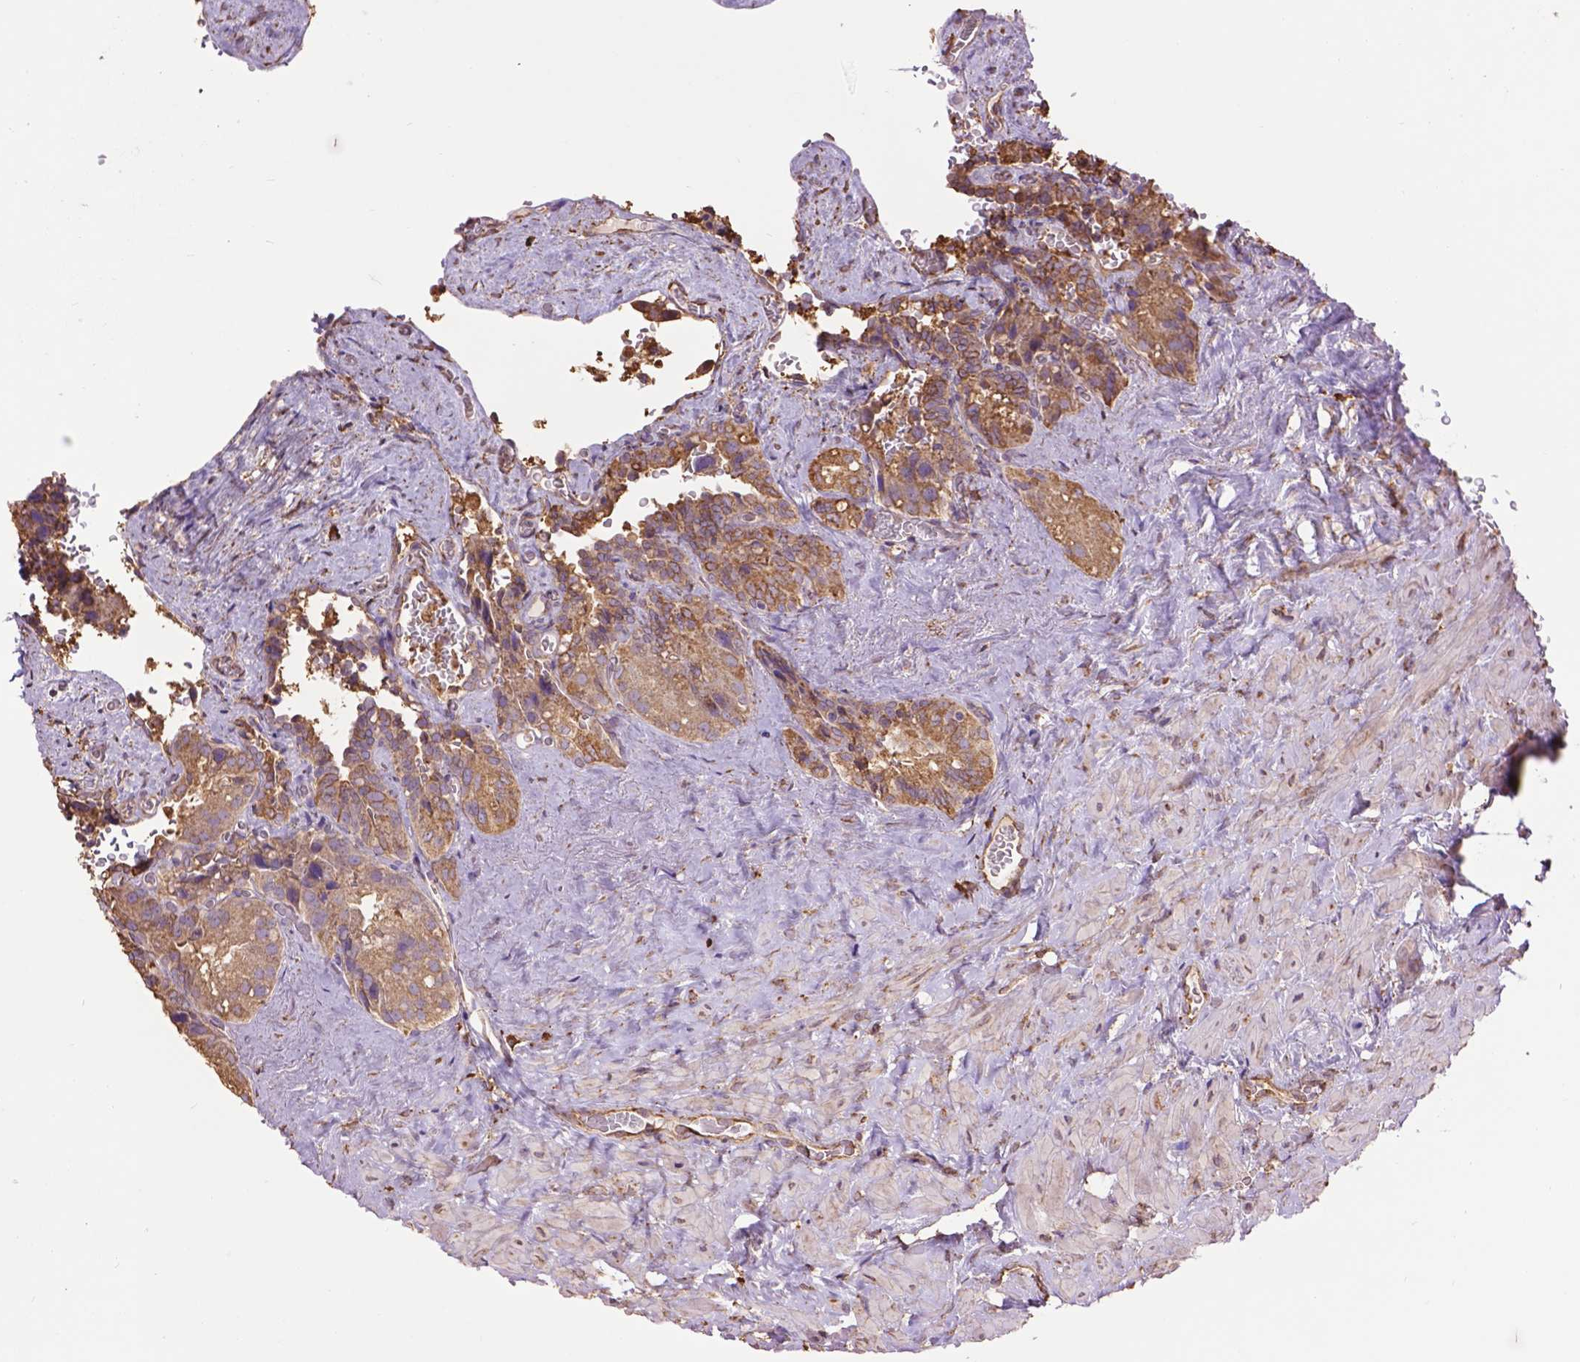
{"staining": {"intensity": "moderate", "quantity": ">75%", "location": "cytoplasmic/membranous"}, "tissue": "seminal vesicle", "cell_type": "Glandular cells", "image_type": "normal", "snomed": [{"axis": "morphology", "description": "Normal tissue, NOS"}, {"axis": "topography", "description": "Seminal veicle"}], "caption": "Seminal vesicle was stained to show a protein in brown. There is medium levels of moderate cytoplasmic/membranous expression in about >75% of glandular cells. (brown staining indicates protein expression, while blue staining denotes nuclei).", "gene": "PPP2R5E", "patient": {"sex": "male", "age": 69}}